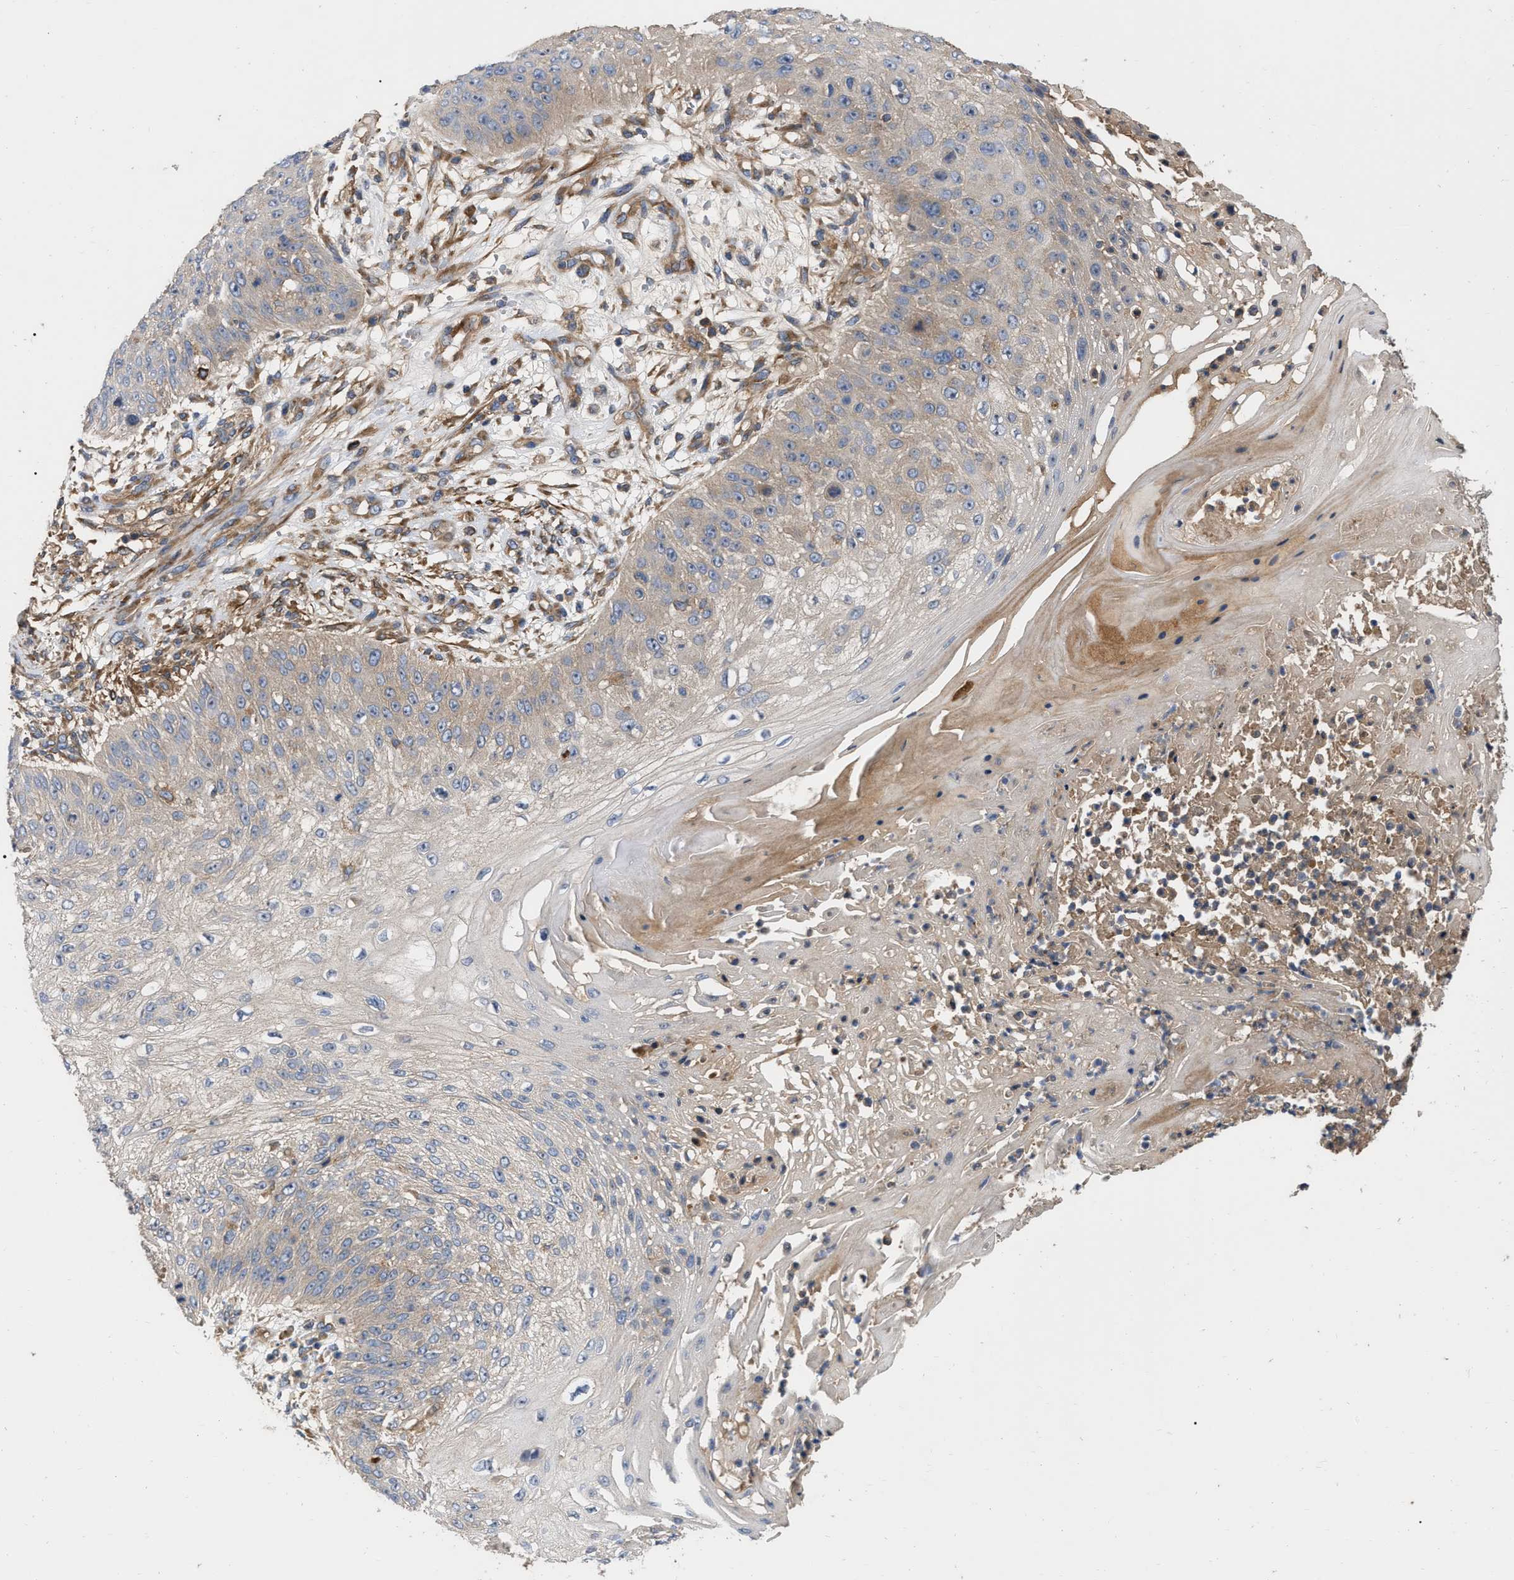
{"staining": {"intensity": "weak", "quantity": "<25%", "location": "cytoplasmic/membranous"}, "tissue": "skin cancer", "cell_type": "Tumor cells", "image_type": "cancer", "snomed": [{"axis": "morphology", "description": "Squamous cell carcinoma, NOS"}, {"axis": "topography", "description": "Skin"}], "caption": "High magnification brightfield microscopy of skin cancer stained with DAB (brown) and counterstained with hematoxylin (blue): tumor cells show no significant staining. (DAB immunohistochemistry, high magnification).", "gene": "RABEP1", "patient": {"sex": "female", "age": 80}}